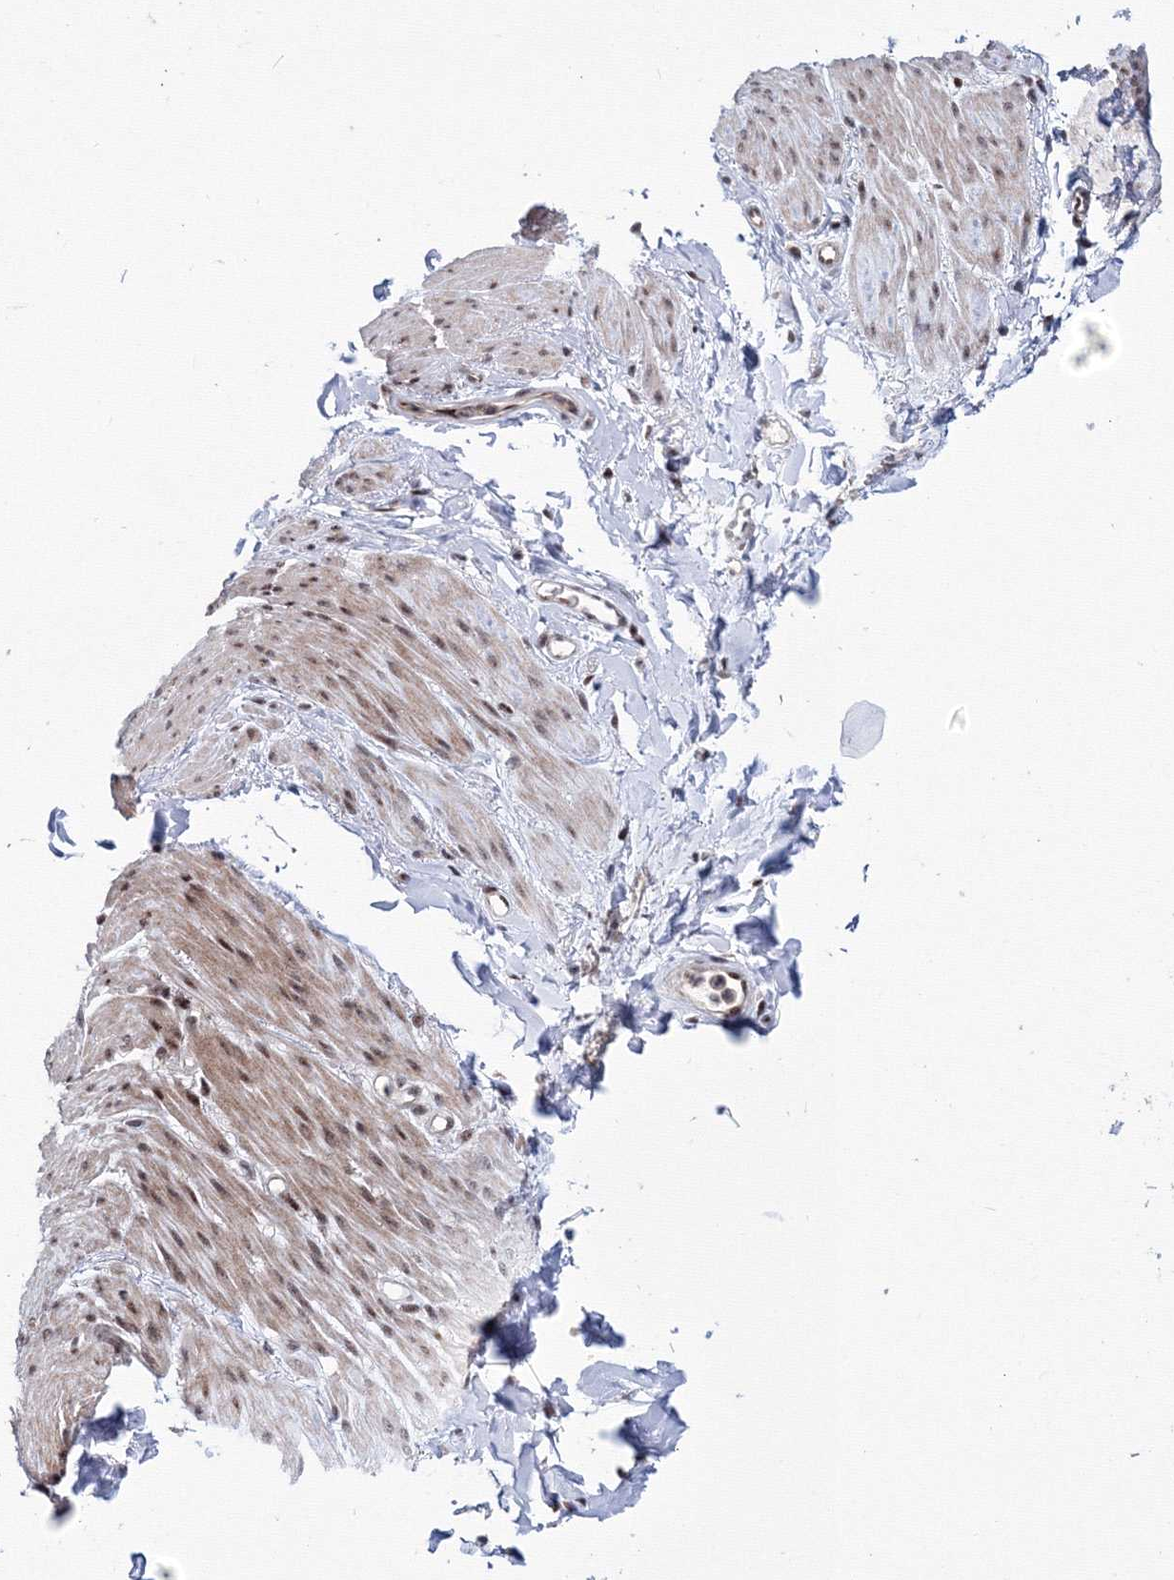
{"staining": {"intensity": "moderate", "quantity": ">75%", "location": "nuclear"}, "tissue": "adipose tissue", "cell_type": "Adipocytes", "image_type": "normal", "snomed": [{"axis": "morphology", "description": "Normal tissue, NOS"}, {"axis": "topography", "description": "Colon"}, {"axis": "topography", "description": "Peripheral nerve tissue"}], "caption": "This image demonstrates unremarkable adipose tissue stained with IHC to label a protein in brown. The nuclear of adipocytes show moderate positivity for the protein. Nuclei are counter-stained blue.", "gene": "TATDN2", "patient": {"sex": "female", "age": 61}}